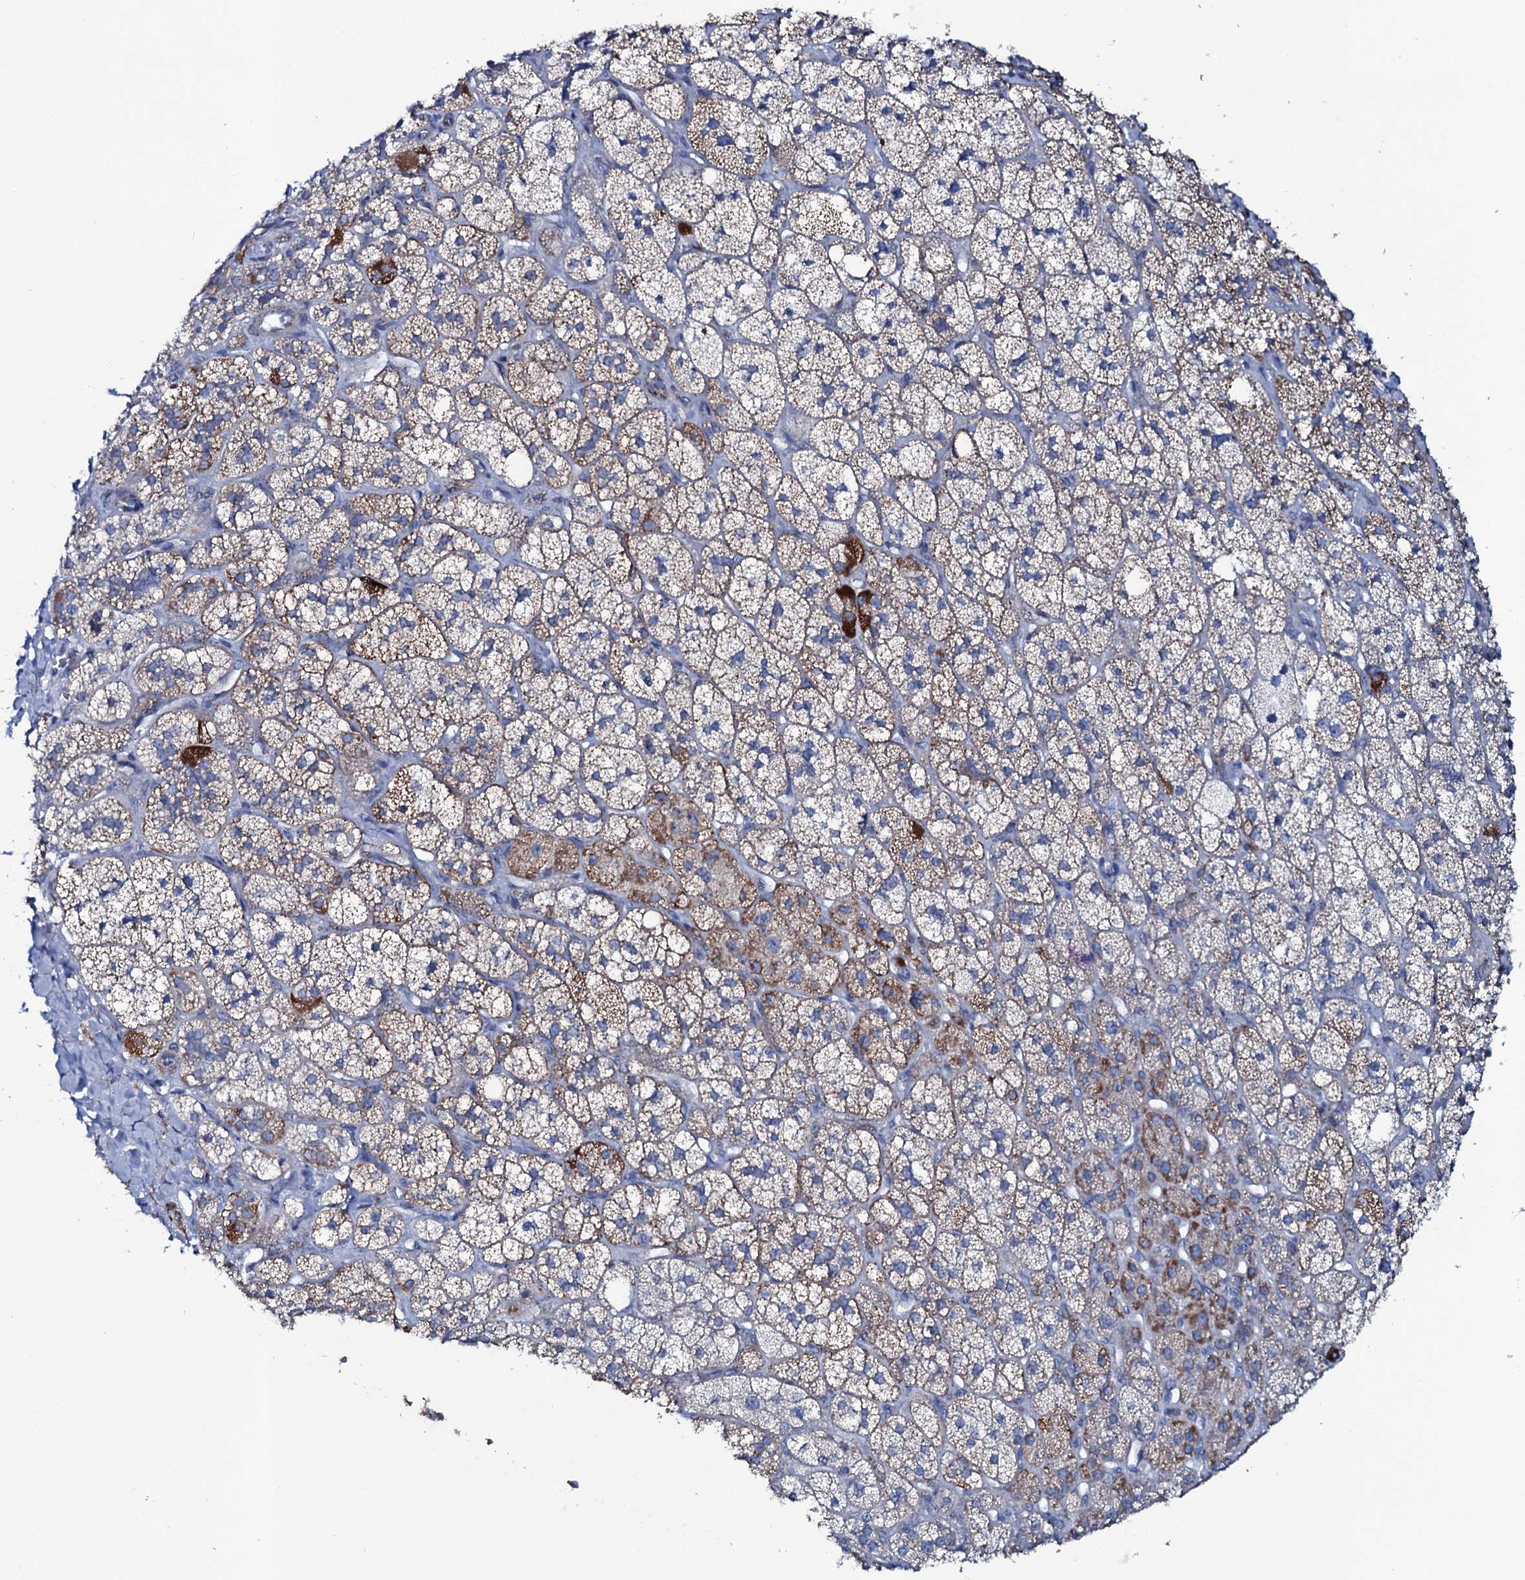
{"staining": {"intensity": "moderate", "quantity": "25%-75%", "location": "cytoplasmic/membranous"}, "tissue": "adrenal gland", "cell_type": "Glandular cells", "image_type": "normal", "snomed": [{"axis": "morphology", "description": "Normal tissue, NOS"}, {"axis": "topography", "description": "Adrenal gland"}], "caption": "Protein staining of benign adrenal gland demonstrates moderate cytoplasmic/membranous staining in about 25%-75% of glandular cells. The protein of interest is stained brown, and the nuclei are stained in blue (DAB IHC with brightfield microscopy, high magnification).", "gene": "MRPS35", "patient": {"sex": "male", "age": 61}}